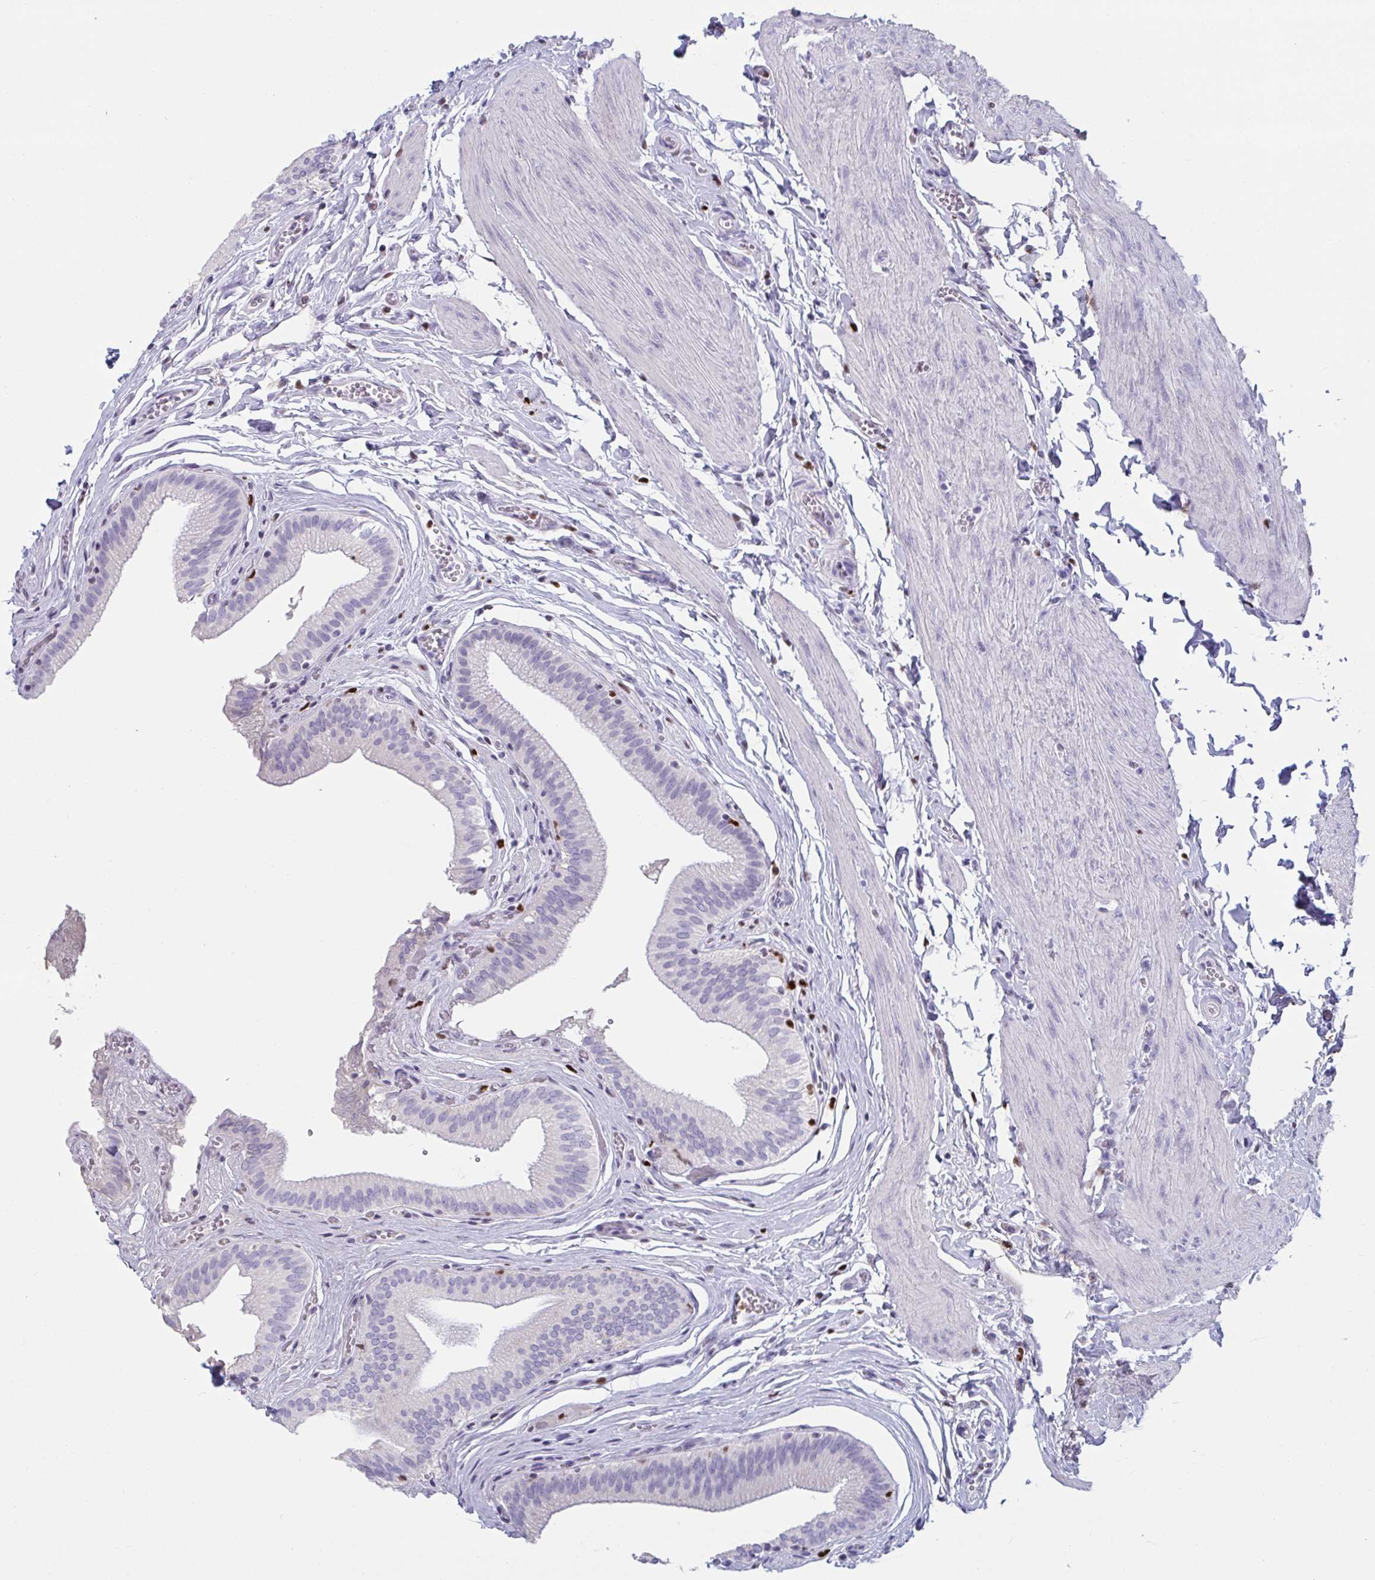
{"staining": {"intensity": "negative", "quantity": "none", "location": "none"}, "tissue": "gallbladder", "cell_type": "Glandular cells", "image_type": "normal", "snomed": [{"axis": "morphology", "description": "Normal tissue, NOS"}, {"axis": "topography", "description": "Gallbladder"}, {"axis": "topography", "description": "Peripheral nerve tissue"}], "caption": "Immunohistochemistry (IHC) of normal gallbladder shows no expression in glandular cells.", "gene": "ZNF586", "patient": {"sex": "male", "age": 17}}